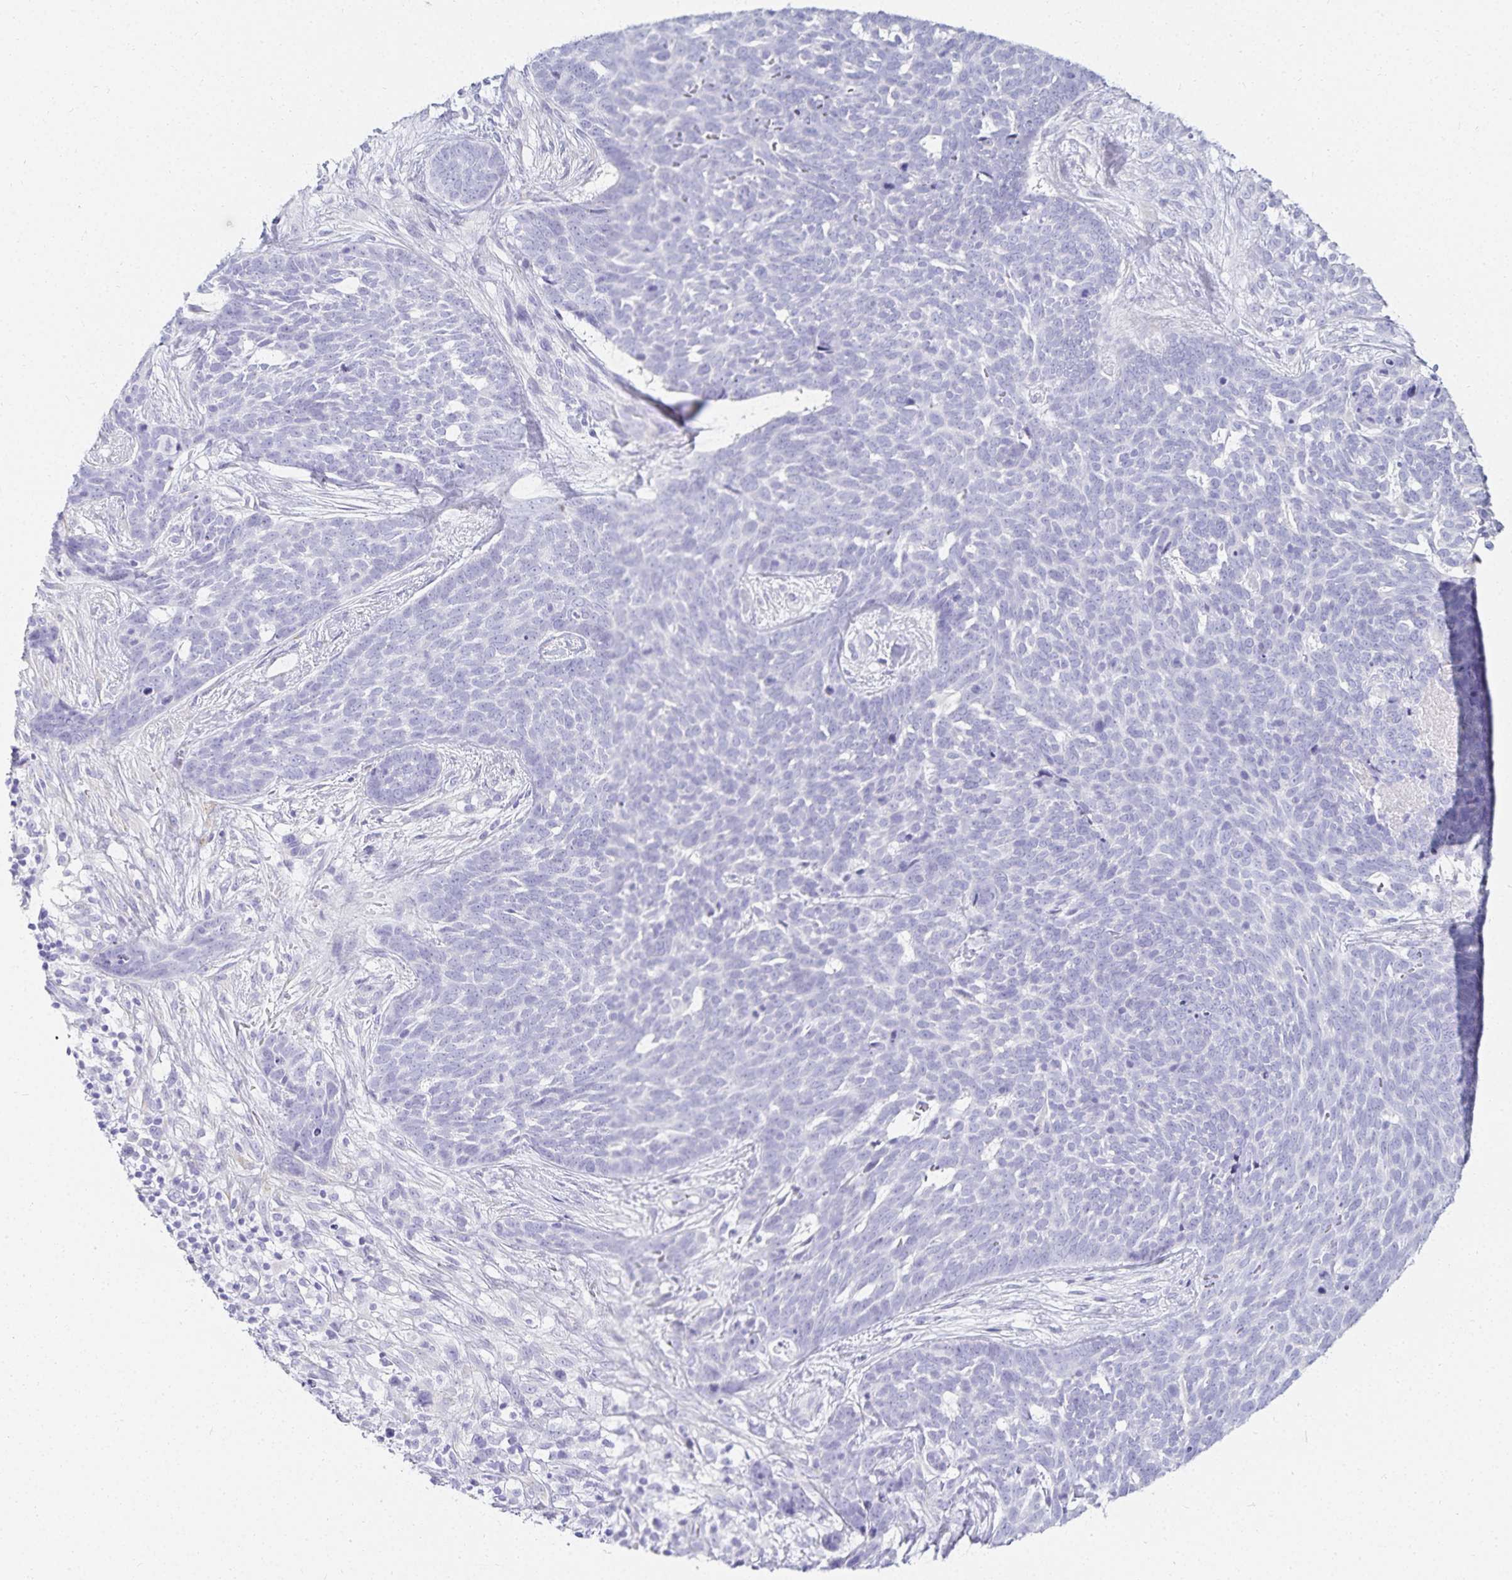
{"staining": {"intensity": "negative", "quantity": "none", "location": "none"}, "tissue": "skin cancer", "cell_type": "Tumor cells", "image_type": "cancer", "snomed": [{"axis": "morphology", "description": "Basal cell carcinoma"}, {"axis": "topography", "description": "Skin"}], "caption": "A high-resolution histopathology image shows immunohistochemistry (IHC) staining of skin cancer, which demonstrates no significant positivity in tumor cells.", "gene": "GP2", "patient": {"sex": "female", "age": 78}}